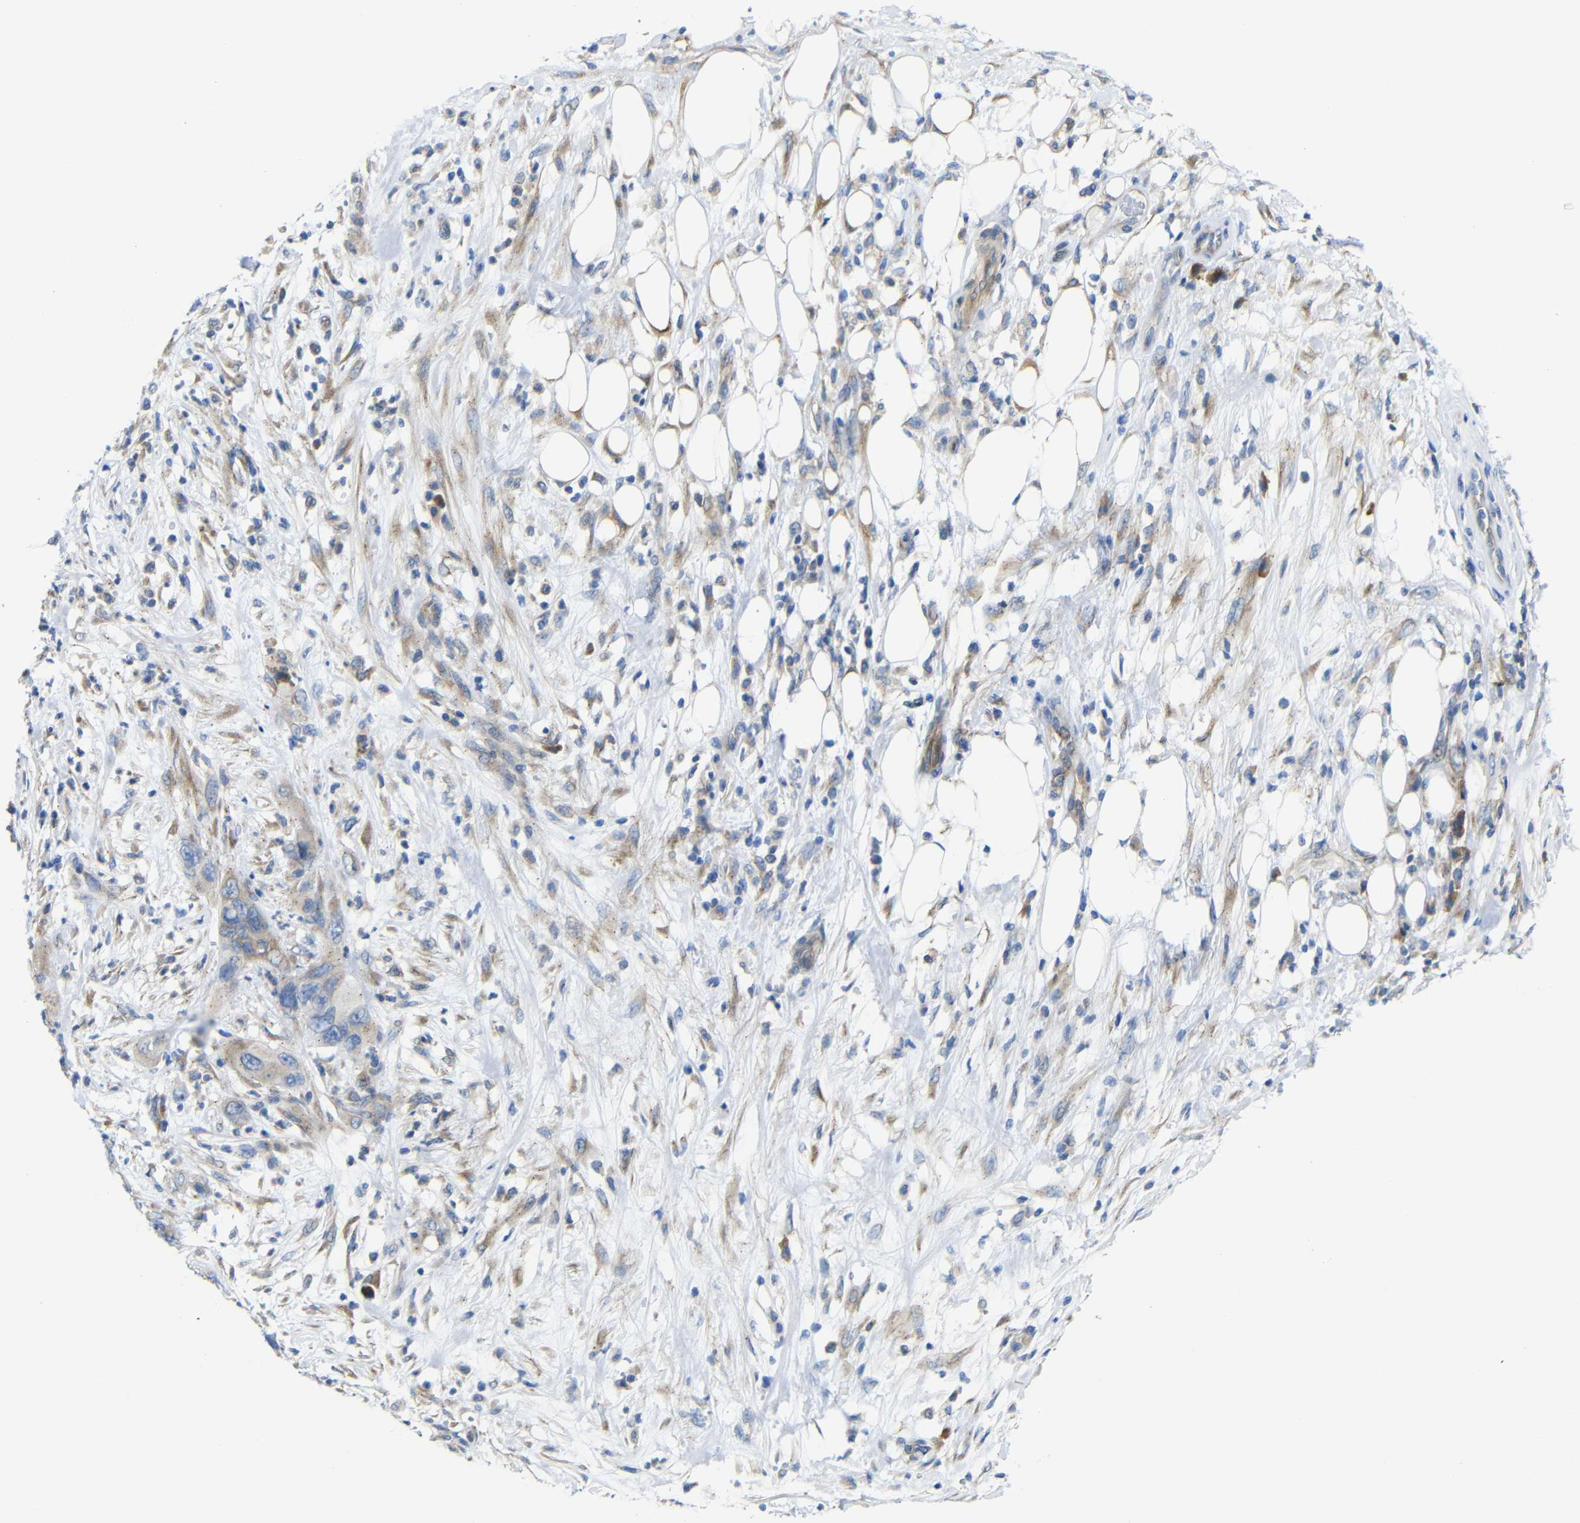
{"staining": {"intensity": "moderate", "quantity": "25%-75%", "location": "cytoplasmic/membranous"}, "tissue": "pancreatic cancer", "cell_type": "Tumor cells", "image_type": "cancer", "snomed": [{"axis": "morphology", "description": "Adenocarcinoma, NOS"}, {"axis": "topography", "description": "Pancreas"}], "caption": "Pancreatic cancer (adenocarcinoma) was stained to show a protein in brown. There is medium levels of moderate cytoplasmic/membranous expression in about 25%-75% of tumor cells. (Brightfield microscopy of DAB IHC at high magnification).", "gene": "DDRGK1", "patient": {"sex": "female", "age": 71}}